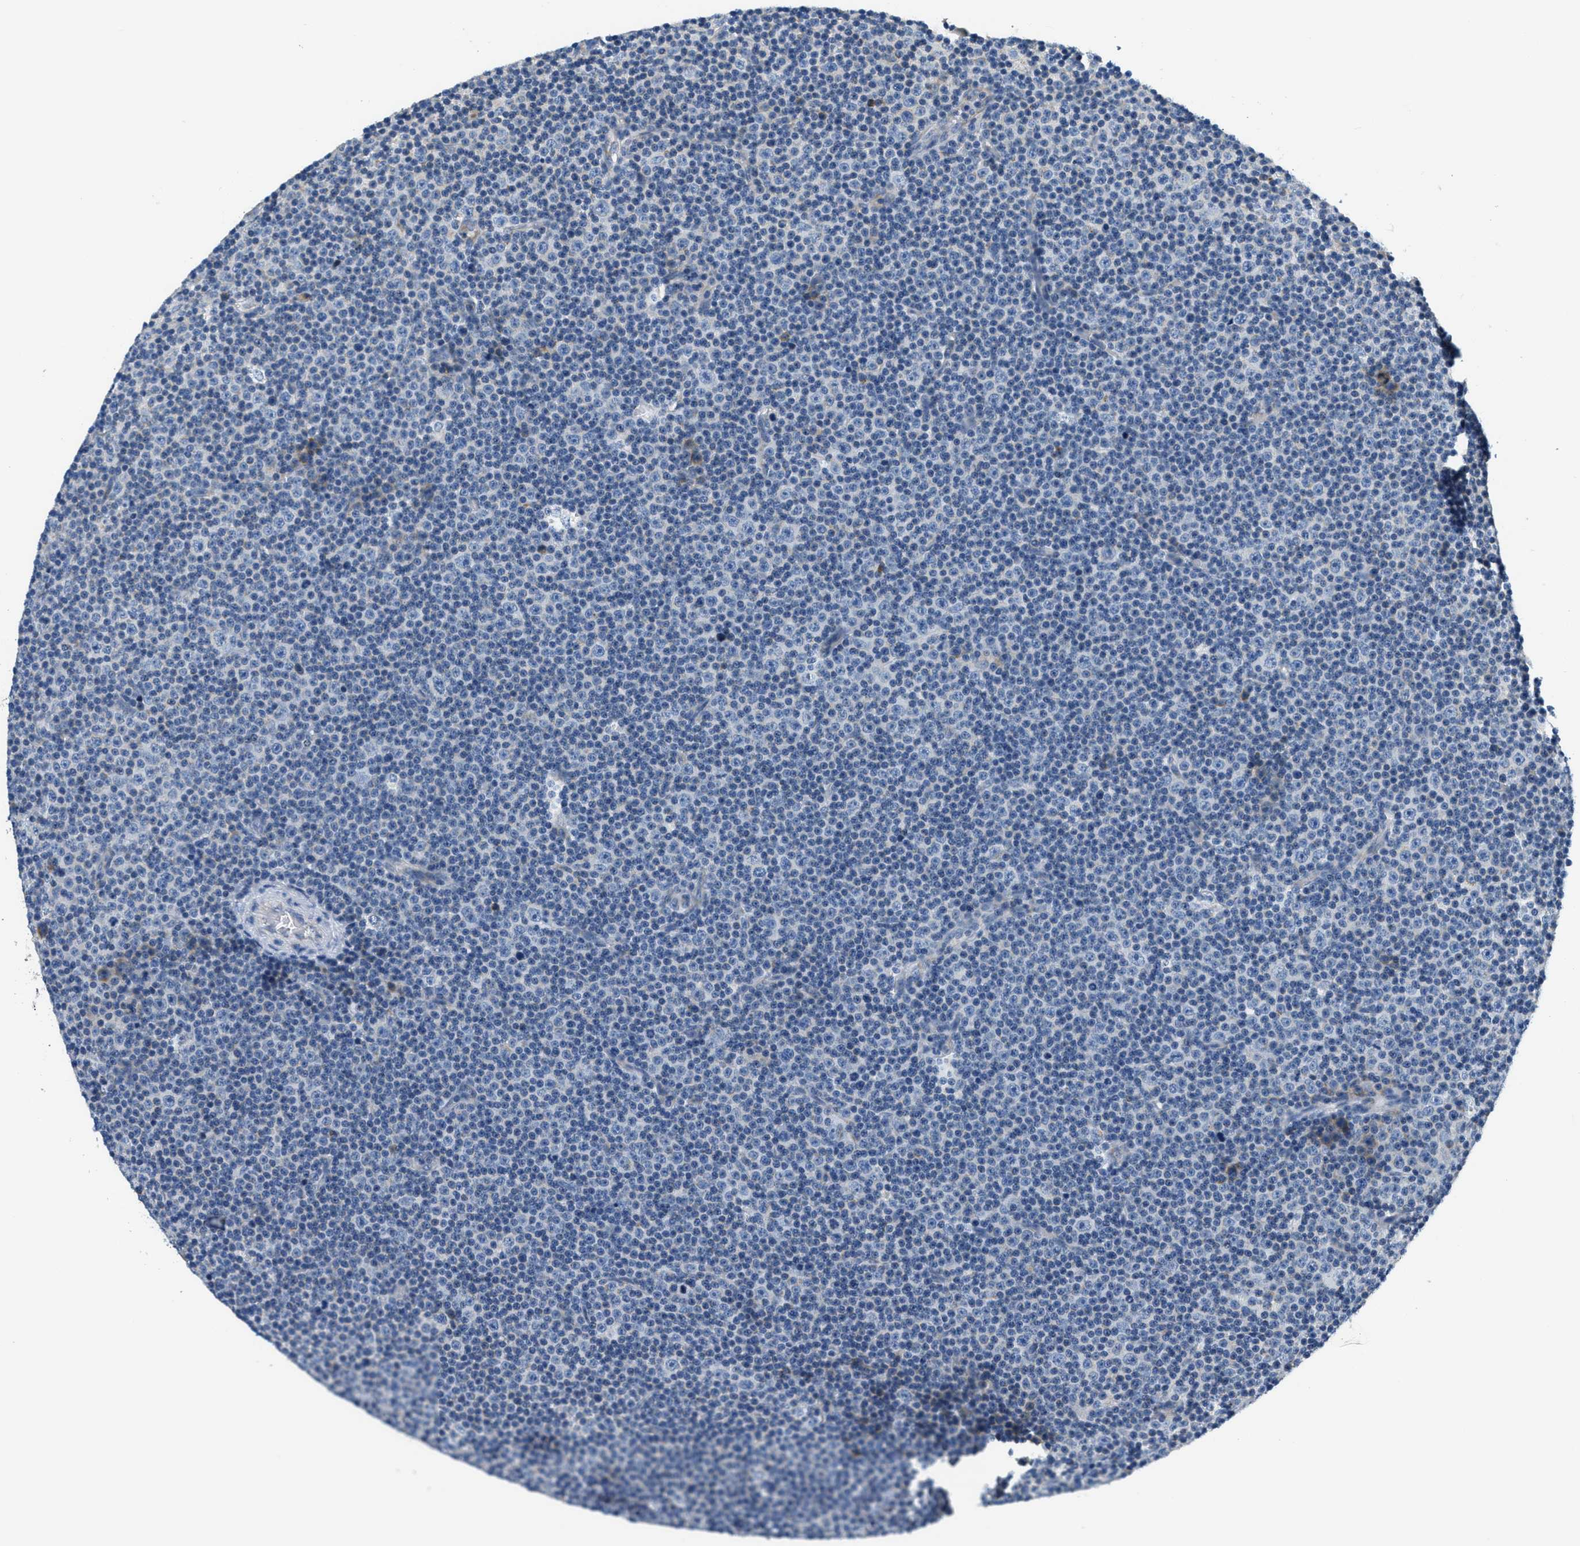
{"staining": {"intensity": "negative", "quantity": "none", "location": "none"}, "tissue": "lymphoma", "cell_type": "Tumor cells", "image_type": "cancer", "snomed": [{"axis": "morphology", "description": "Malignant lymphoma, non-Hodgkin's type, Low grade"}, {"axis": "topography", "description": "Lymph node"}], "caption": "Micrograph shows no protein positivity in tumor cells of lymphoma tissue. Nuclei are stained in blue.", "gene": "CA4", "patient": {"sex": "female", "age": 67}}